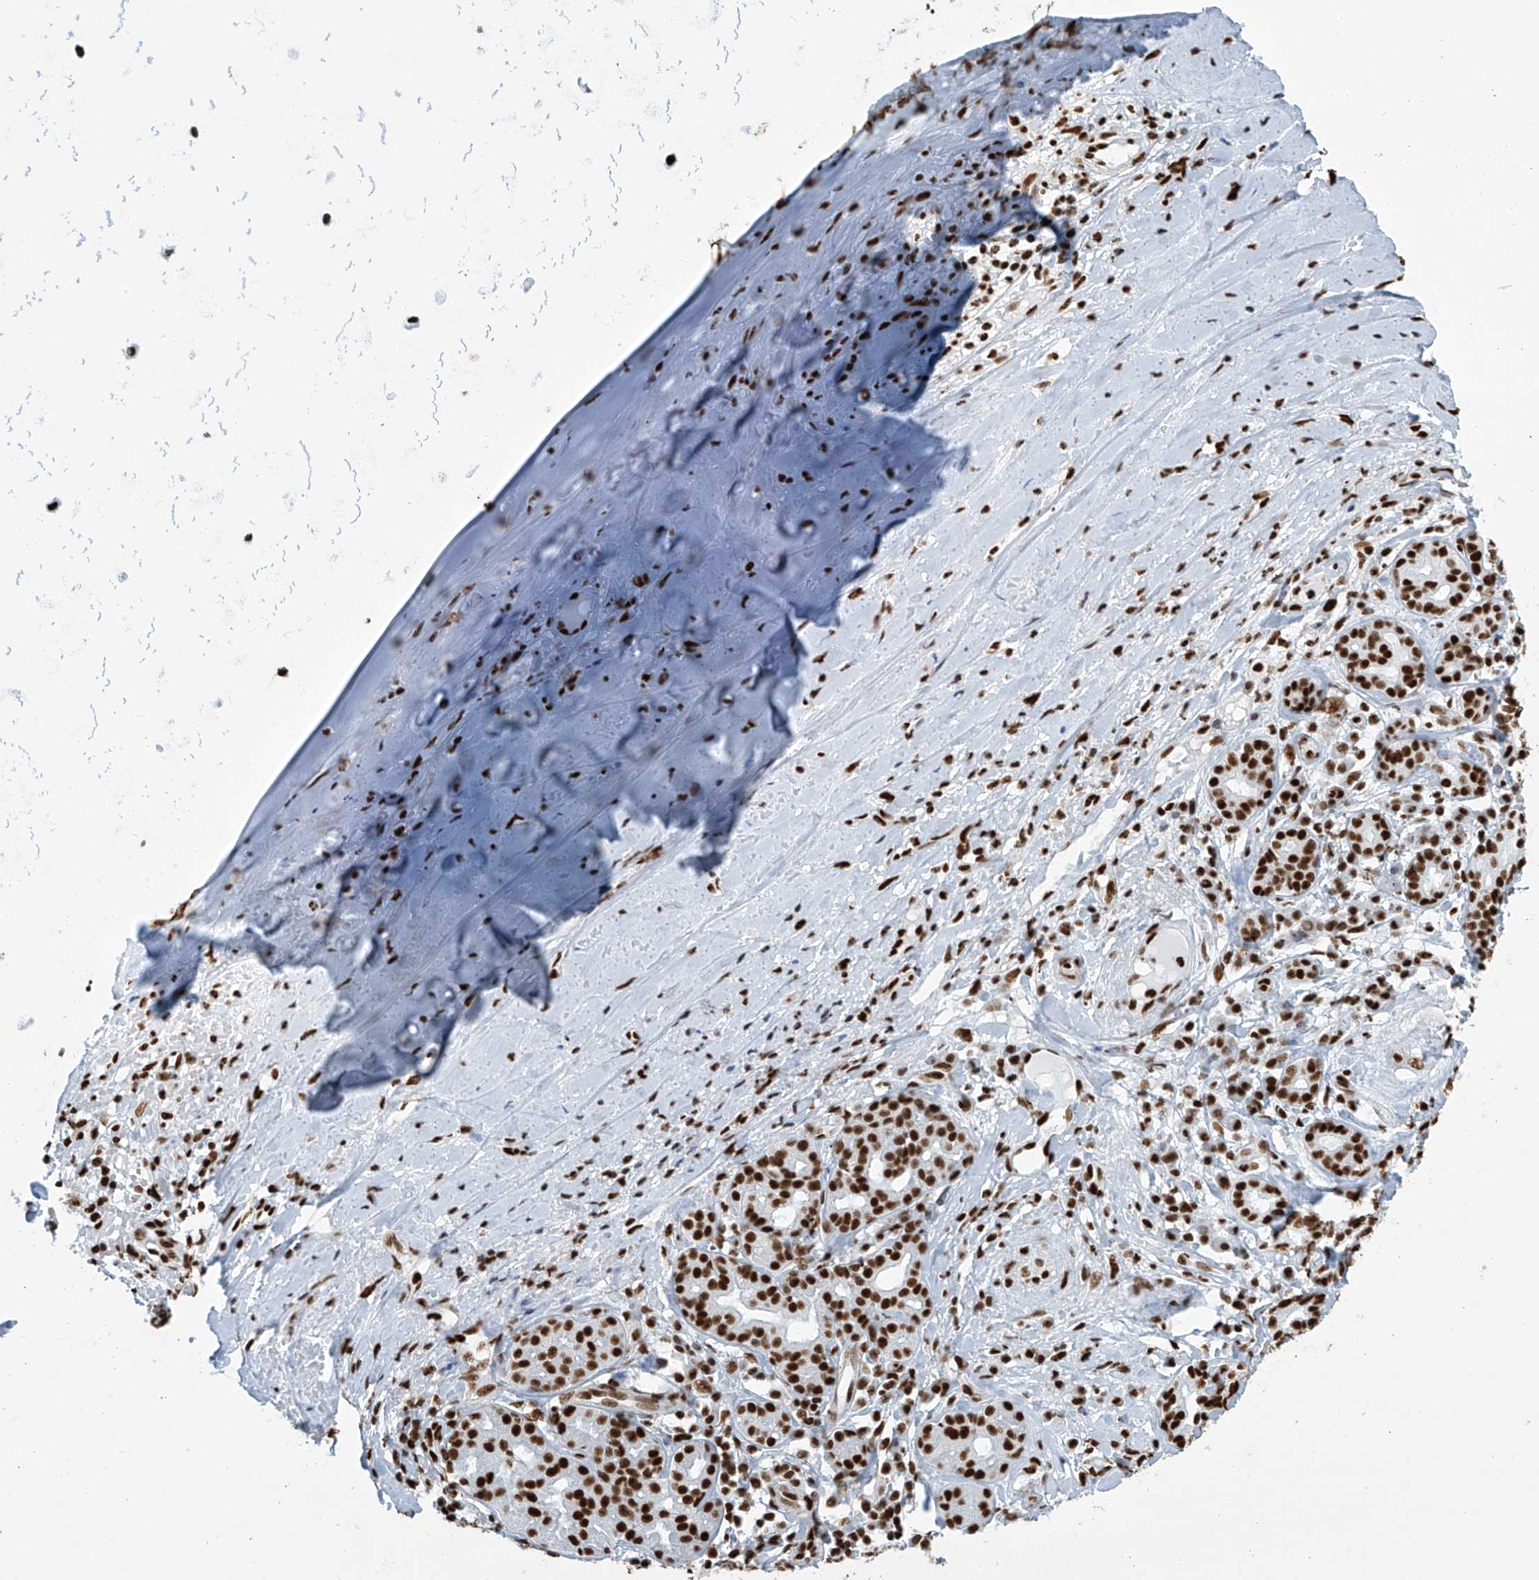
{"staining": {"intensity": "moderate", "quantity": ">75%", "location": "nuclear"}, "tissue": "adipose tissue", "cell_type": "Adipocytes", "image_type": "normal", "snomed": [{"axis": "morphology", "description": "Normal tissue, NOS"}, {"axis": "morphology", "description": "Basal cell carcinoma"}, {"axis": "topography", "description": "Cartilage tissue"}, {"axis": "topography", "description": "Nasopharynx"}, {"axis": "topography", "description": "Oral tissue"}], "caption": "Immunohistochemical staining of benign adipose tissue demonstrates >75% levels of moderate nuclear protein positivity in about >75% of adipocytes.", "gene": "ENSG00000257390", "patient": {"sex": "female", "age": 77}}